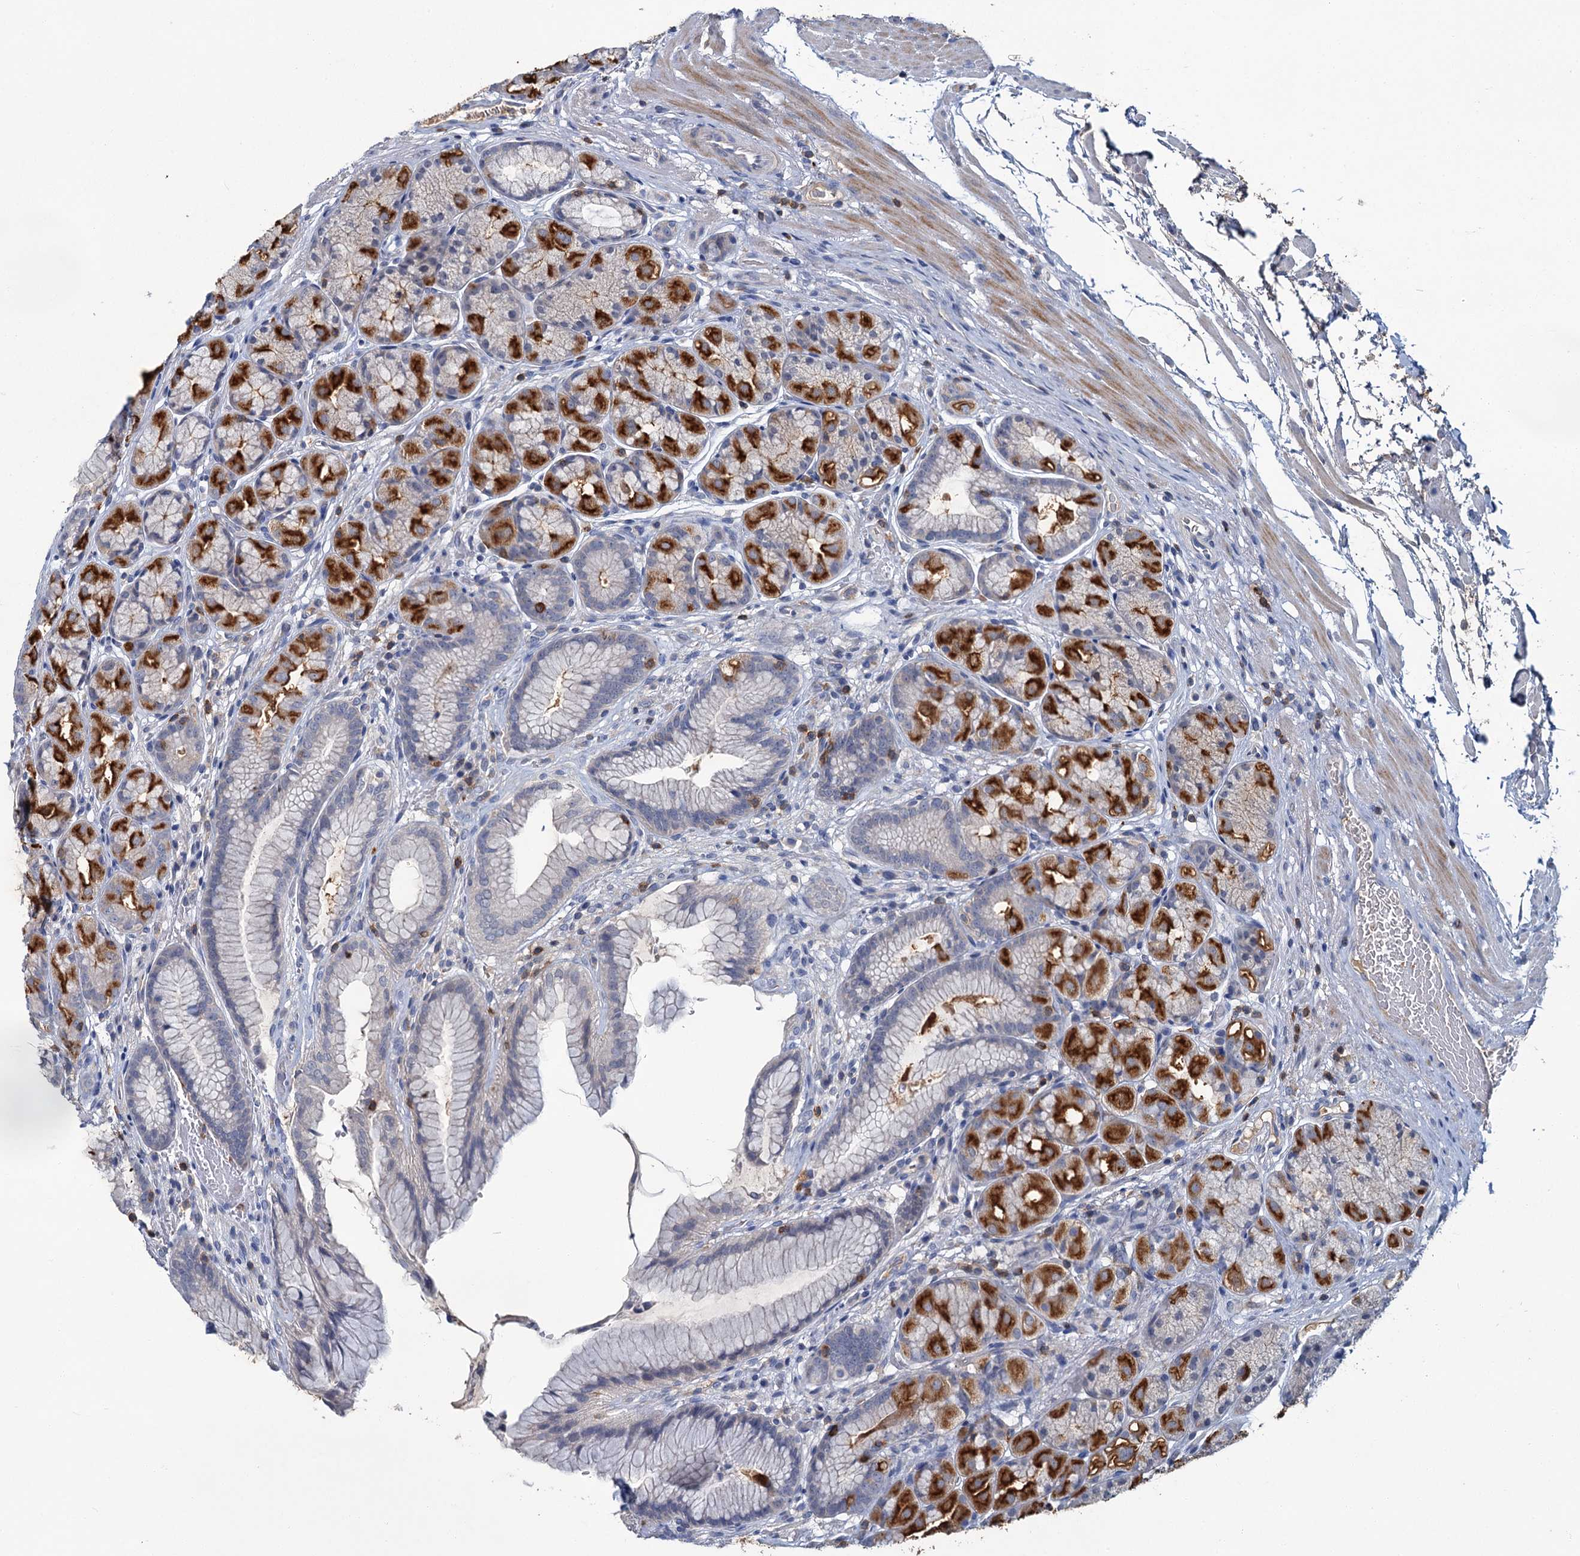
{"staining": {"intensity": "strong", "quantity": "25%-75%", "location": "cytoplasmic/membranous"}, "tissue": "stomach", "cell_type": "Glandular cells", "image_type": "normal", "snomed": [{"axis": "morphology", "description": "Normal tissue, NOS"}, {"axis": "topography", "description": "Stomach"}], "caption": "DAB immunohistochemical staining of normal human stomach shows strong cytoplasmic/membranous protein staining in approximately 25%-75% of glandular cells. (DAB (3,3'-diaminobenzidine) IHC, brown staining for protein, blue staining for nuclei).", "gene": "FGFR2", "patient": {"sex": "male", "age": 63}}